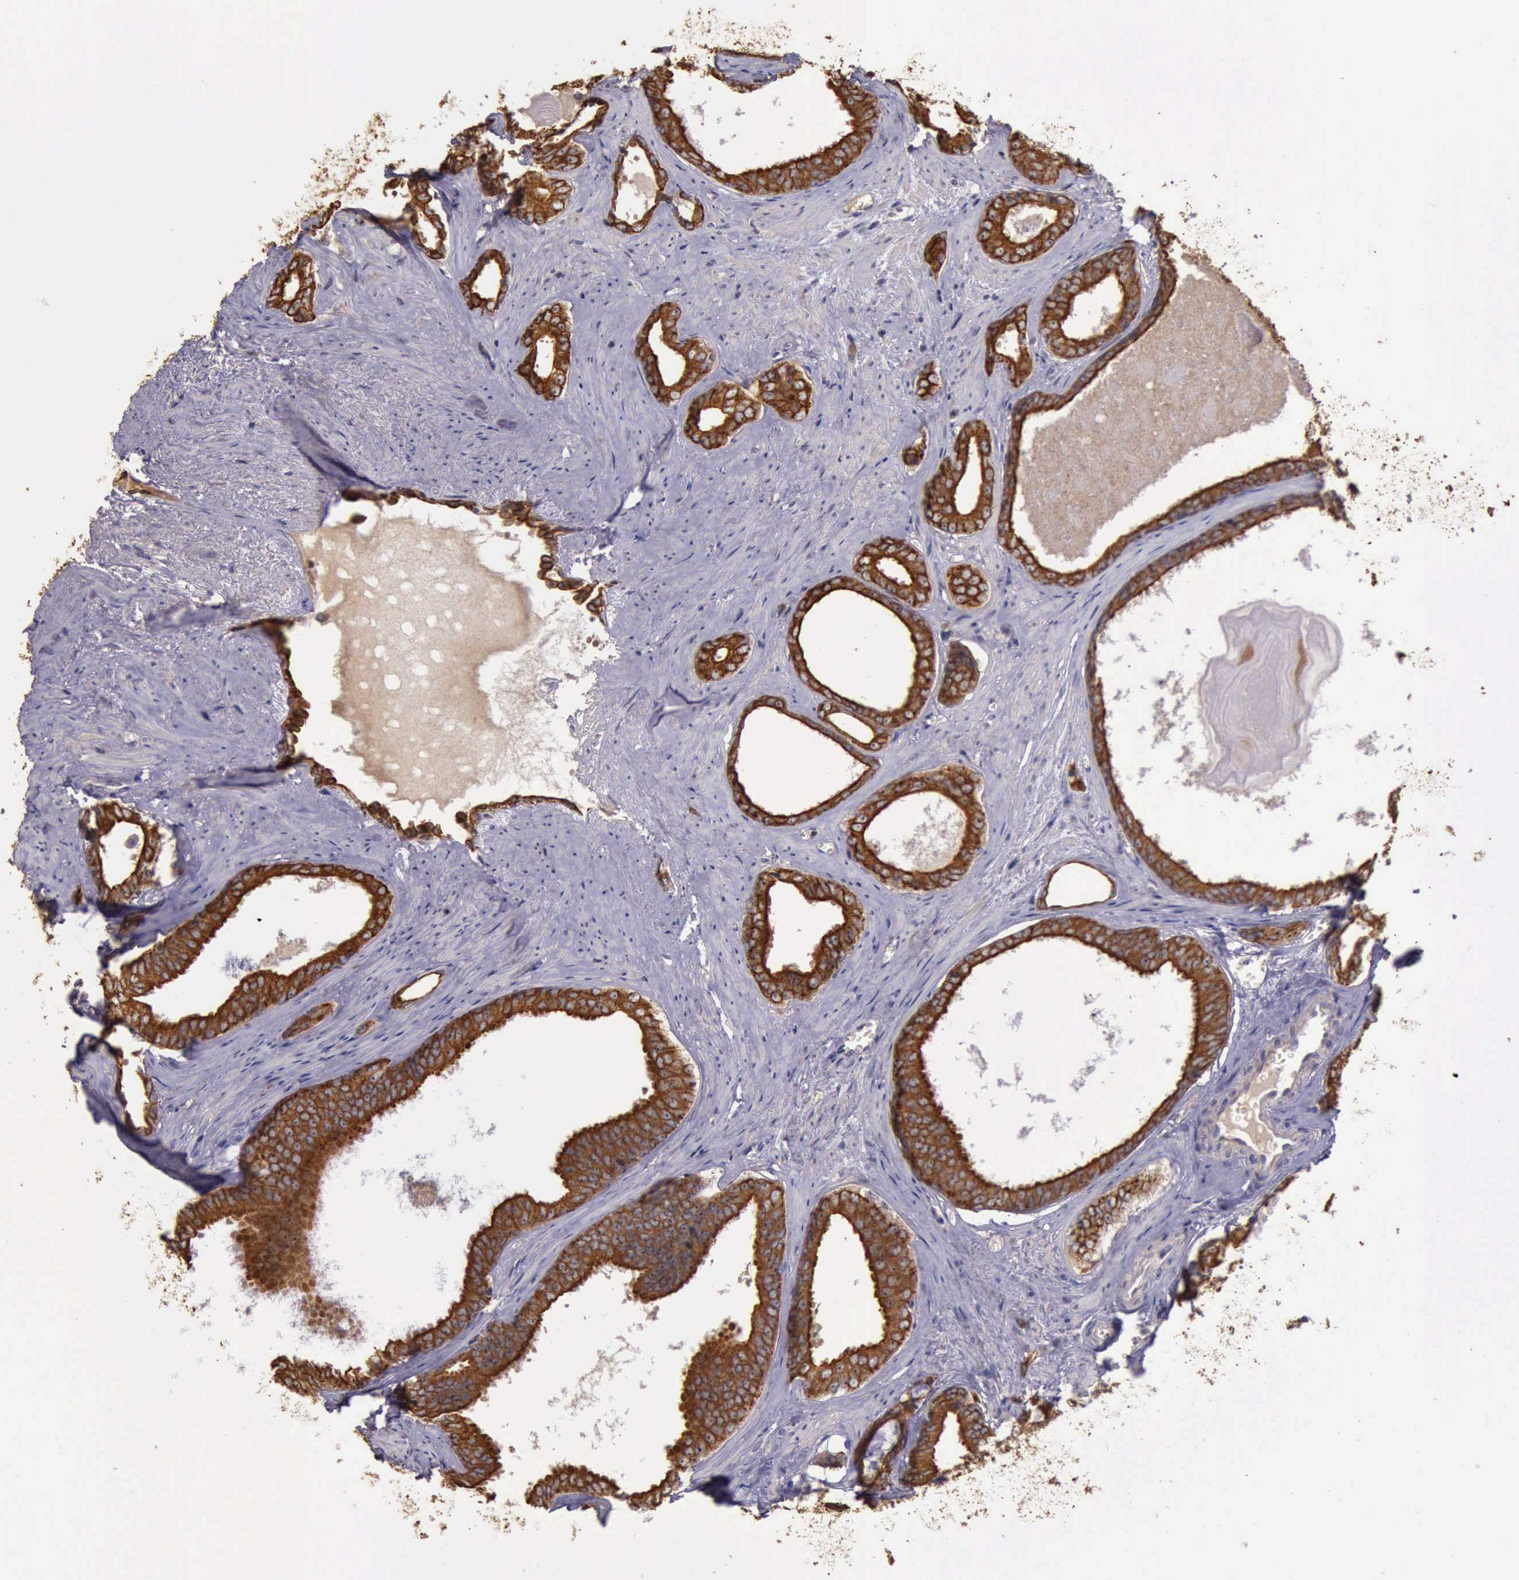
{"staining": {"intensity": "moderate", "quantity": ">75%", "location": "cytoplasmic/membranous"}, "tissue": "prostate cancer", "cell_type": "Tumor cells", "image_type": "cancer", "snomed": [{"axis": "morphology", "description": "Adenocarcinoma, Medium grade"}, {"axis": "topography", "description": "Prostate"}], "caption": "Immunohistochemical staining of human prostate cancer reveals medium levels of moderate cytoplasmic/membranous positivity in about >75% of tumor cells.", "gene": "RAB39B", "patient": {"sex": "male", "age": 79}}